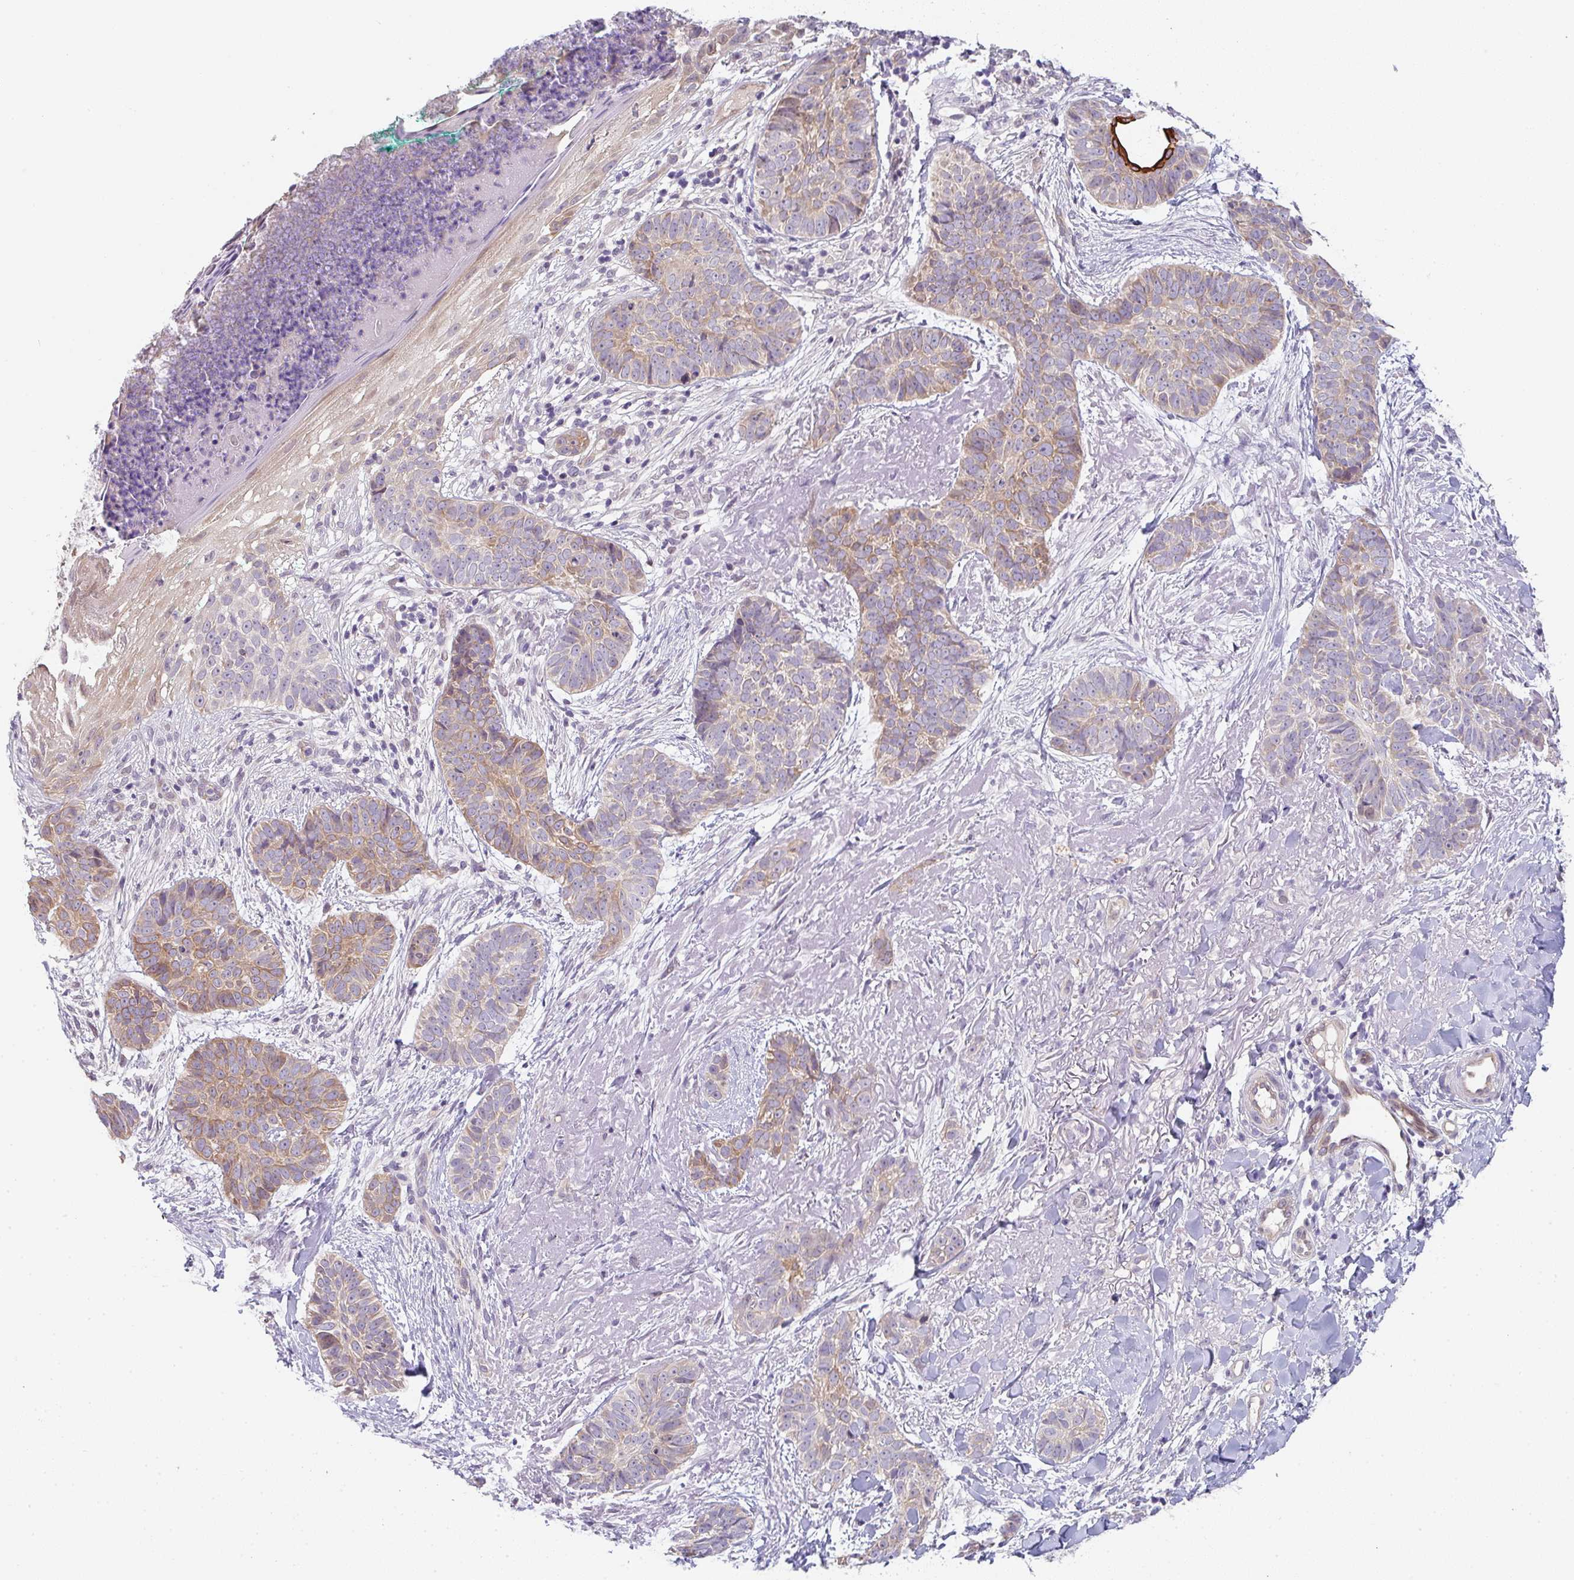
{"staining": {"intensity": "moderate", "quantity": "25%-75%", "location": "cytoplasmic/membranous"}, "tissue": "skin cancer", "cell_type": "Tumor cells", "image_type": "cancer", "snomed": [{"axis": "morphology", "description": "Basal cell carcinoma"}, {"axis": "topography", "description": "Skin"}, {"axis": "topography", "description": "Skin of face"}, {"axis": "topography", "description": "Skin of nose"}], "caption": "Human skin basal cell carcinoma stained with a brown dye demonstrates moderate cytoplasmic/membranous positive positivity in approximately 25%-75% of tumor cells.", "gene": "TNFRSF10A", "patient": {"sex": "female", "age": 86}}